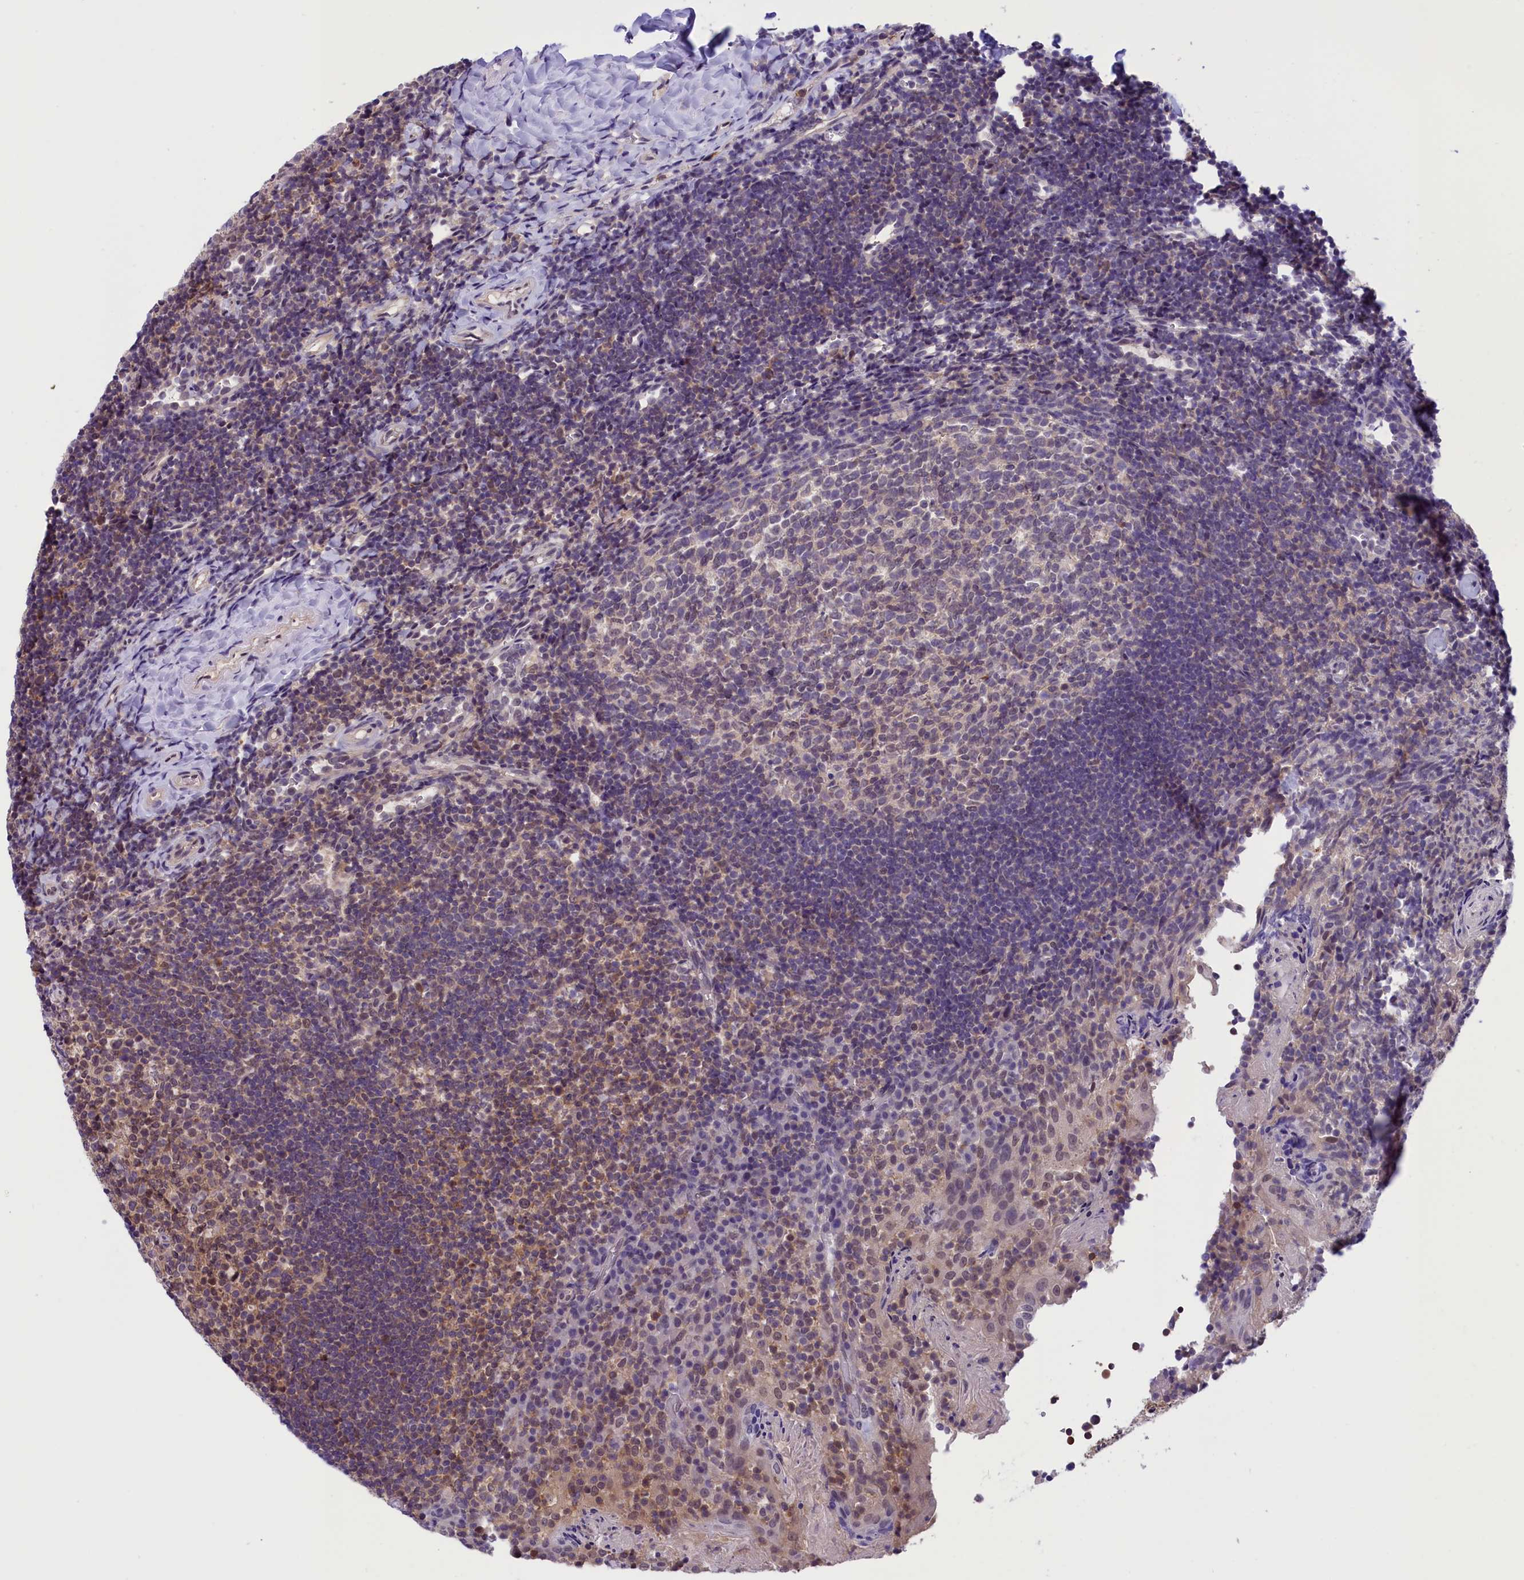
{"staining": {"intensity": "weak", "quantity": "<25%", "location": "cytoplasmic/membranous"}, "tissue": "tonsil", "cell_type": "Germinal center cells", "image_type": "normal", "snomed": [{"axis": "morphology", "description": "Normal tissue, NOS"}, {"axis": "topography", "description": "Tonsil"}], "caption": "Immunohistochemistry (IHC) micrograph of normal tonsil: human tonsil stained with DAB (3,3'-diaminobenzidine) exhibits no significant protein expression in germinal center cells.", "gene": "TBCB", "patient": {"sex": "female", "age": 10}}